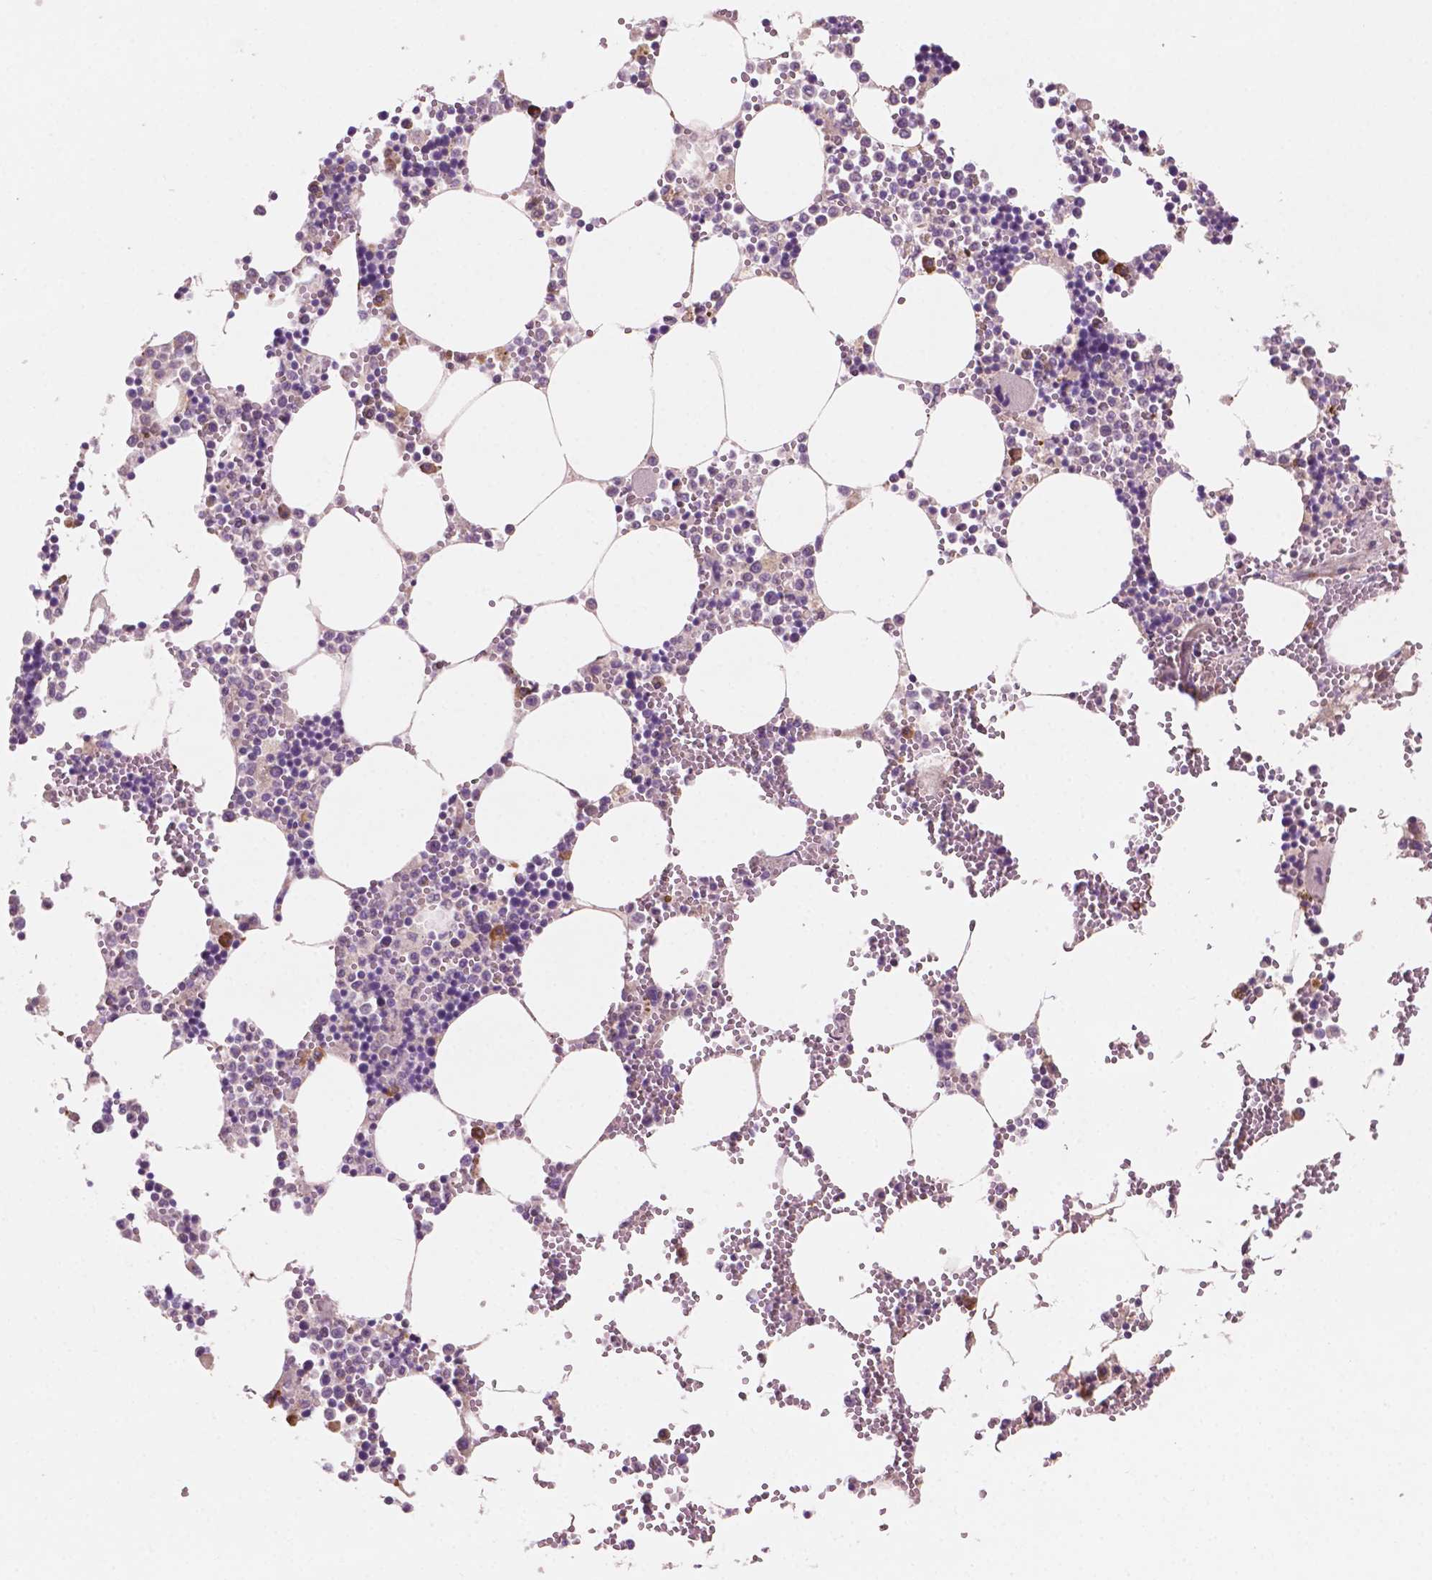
{"staining": {"intensity": "moderate", "quantity": "<25%", "location": "cytoplasmic/membranous"}, "tissue": "bone marrow", "cell_type": "Hematopoietic cells", "image_type": "normal", "snomed": [{"axis": "morphology", "description": "Normal tissue, NOS"}, {"axis": "topography", "description": "Bone marrow"}], "caption": "DAB immunohistochemical staining of benign human bone marrow displays moderate cytoplasmic/membranous protein positivity in about <25% of hematopoietic cells.", "gene": "LRP1B", "patient": {"sex": "male", "age": 54}}